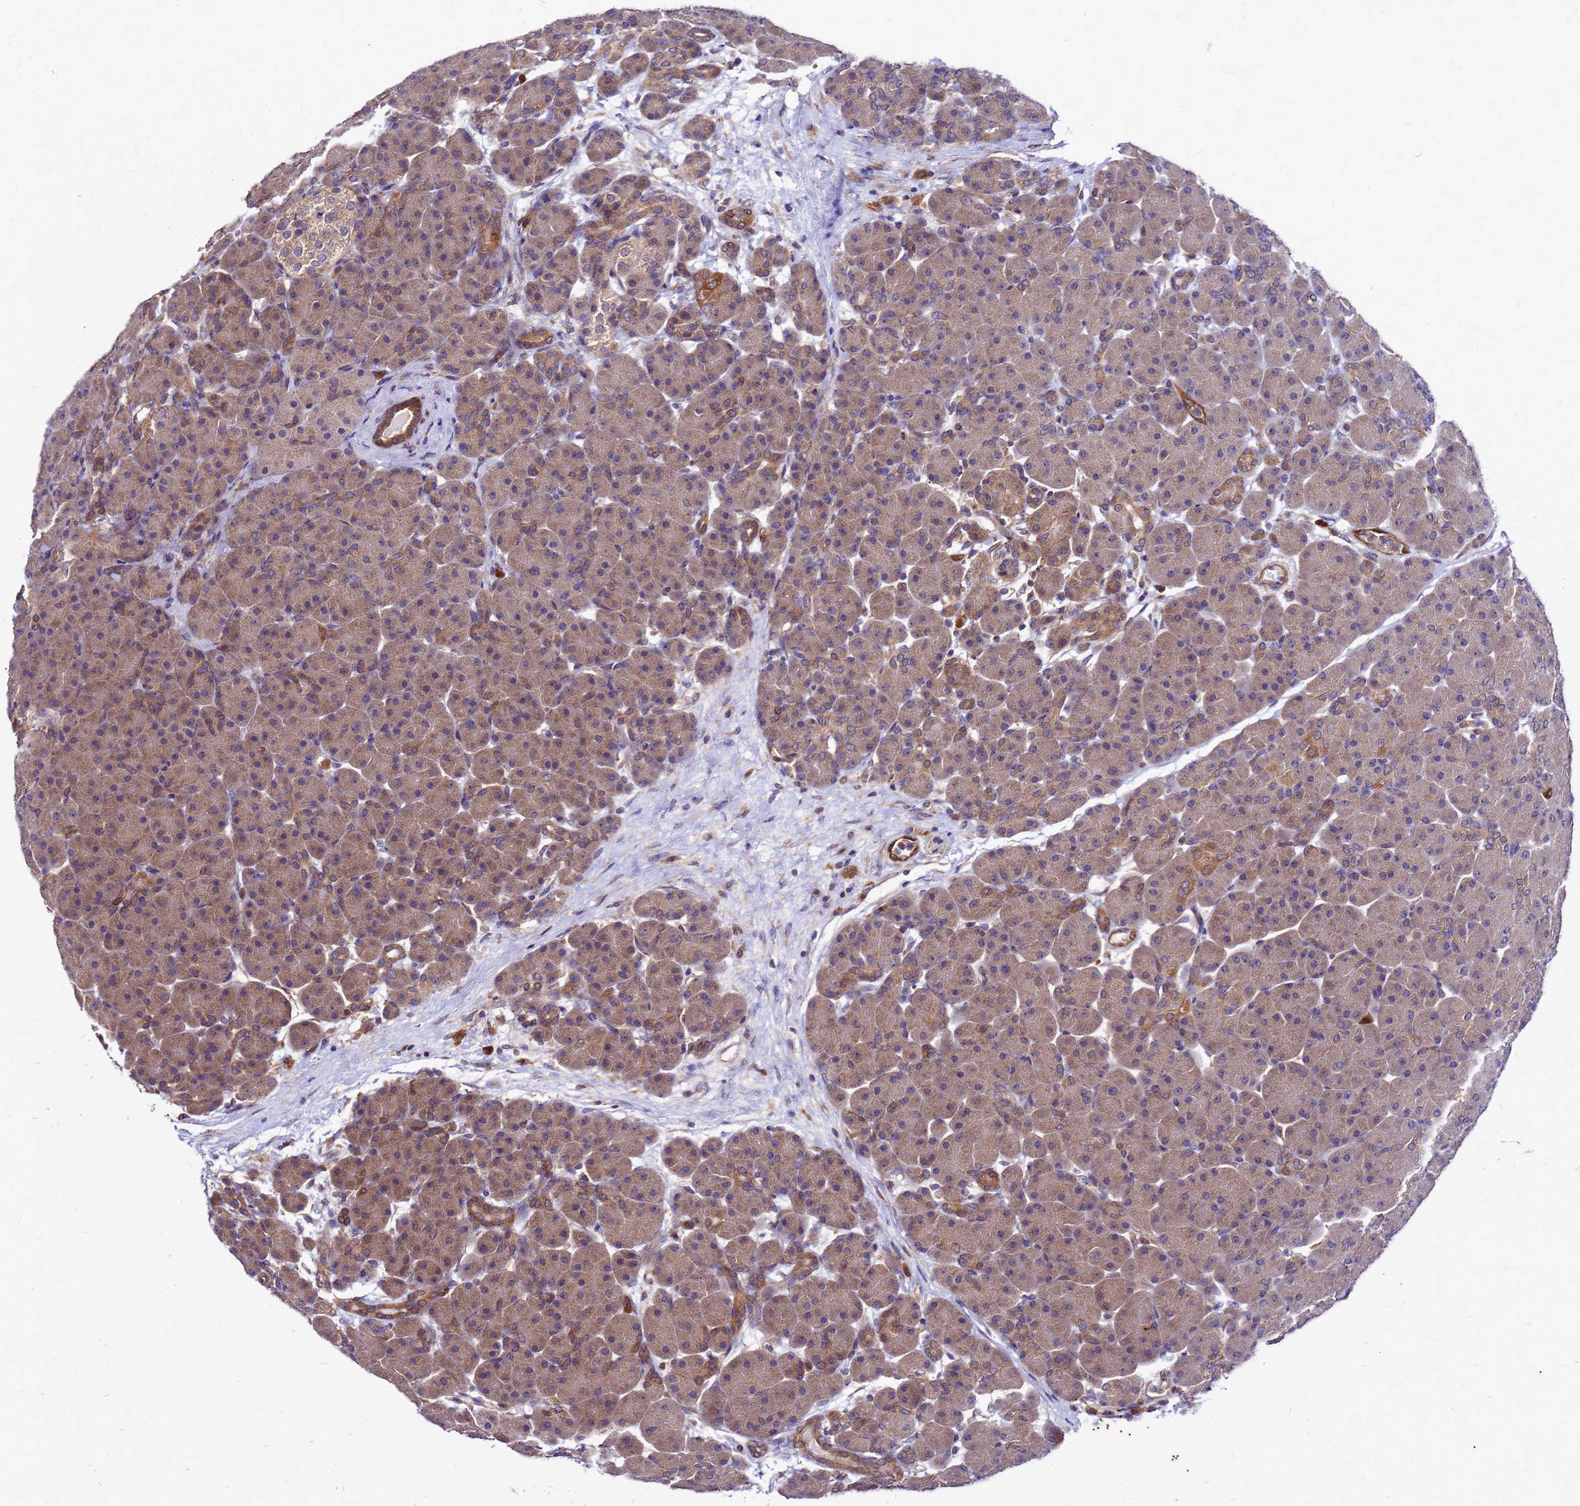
{"staining": {"intensity": "moderate", "quantity": ">75%", "location": "cytoplasmic/membranous"}, "tissue": "pancreas", "cell_type": "Exocrine glandular cells", "image_type": "normal", "snomed": [{"axis": "morphology", "description": "Normal tissue, NOS"}, {"axis": "topography", "description": "Pancreas"}], "caption": "Immunohistochemistry of unremarkable pancreas displays medium levels of moderate cytoplasmic/membranous expression in approximately >75% of exocrine glandular cells.", "gene": "DUSP23", "patient": {"sex": "male", "age": 66}}